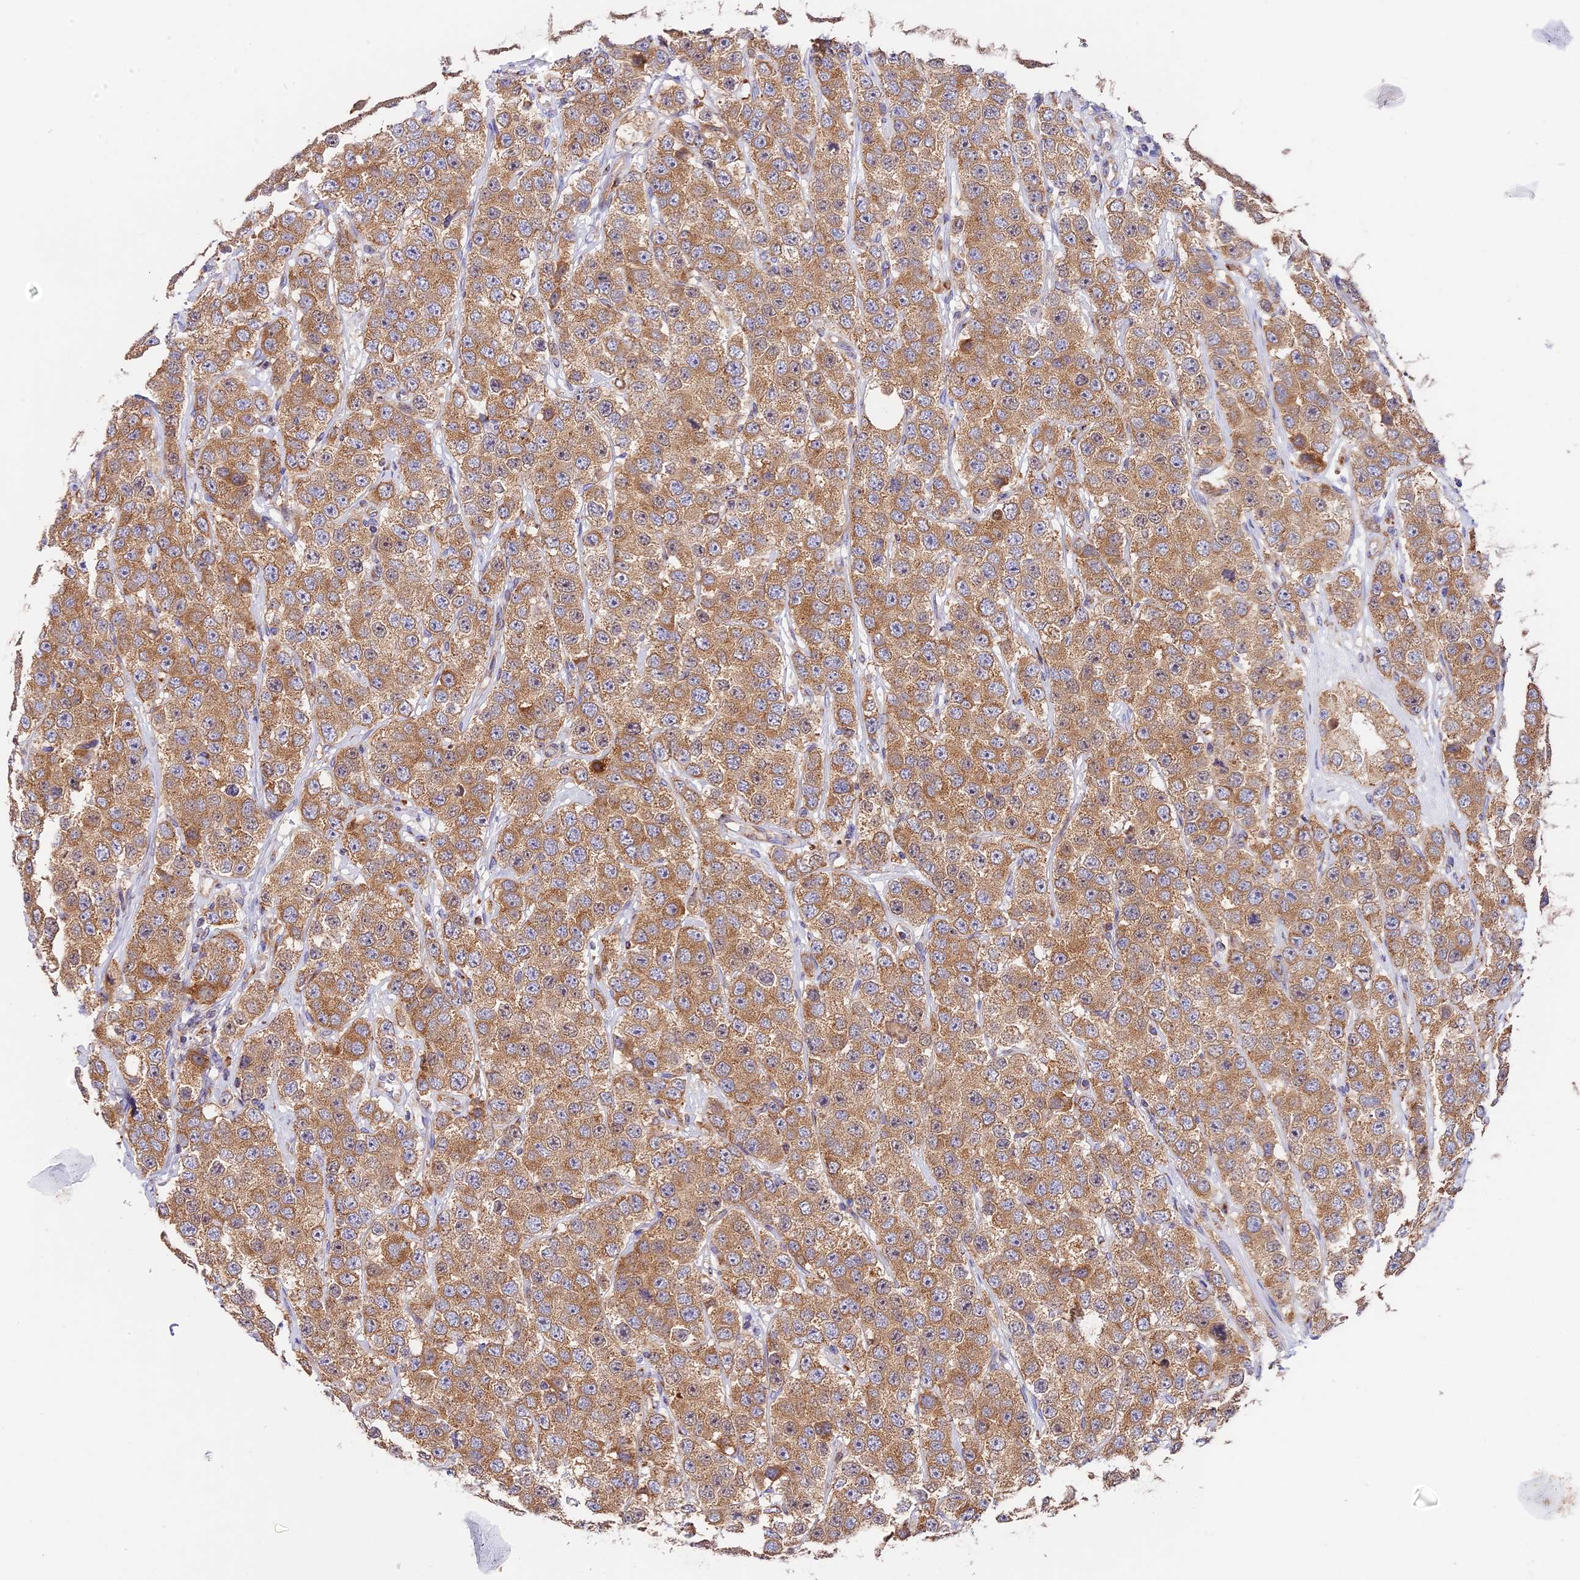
{"staining": {"intensity": "moderate", "quantity": ">75%", "location": "cytoplasmic/membranous"}, "tissue": "testis cancer", "cell_type": "Tumor cells", "image_type": "cancer", "snomed": [{"axis": "morphology", "description": "Seminoma, NOS"}, {"axis": "topography", "description": "Testis"}], "caption": "Immunohistochemical staining of testis cancer (seminoma) demonstrates medium levels of moderate cytoplasmic/membranous protein positivity in about >75% of tumor cells.", "gene": "MRAS", "patient": {"sex": "male", "age": 28}}